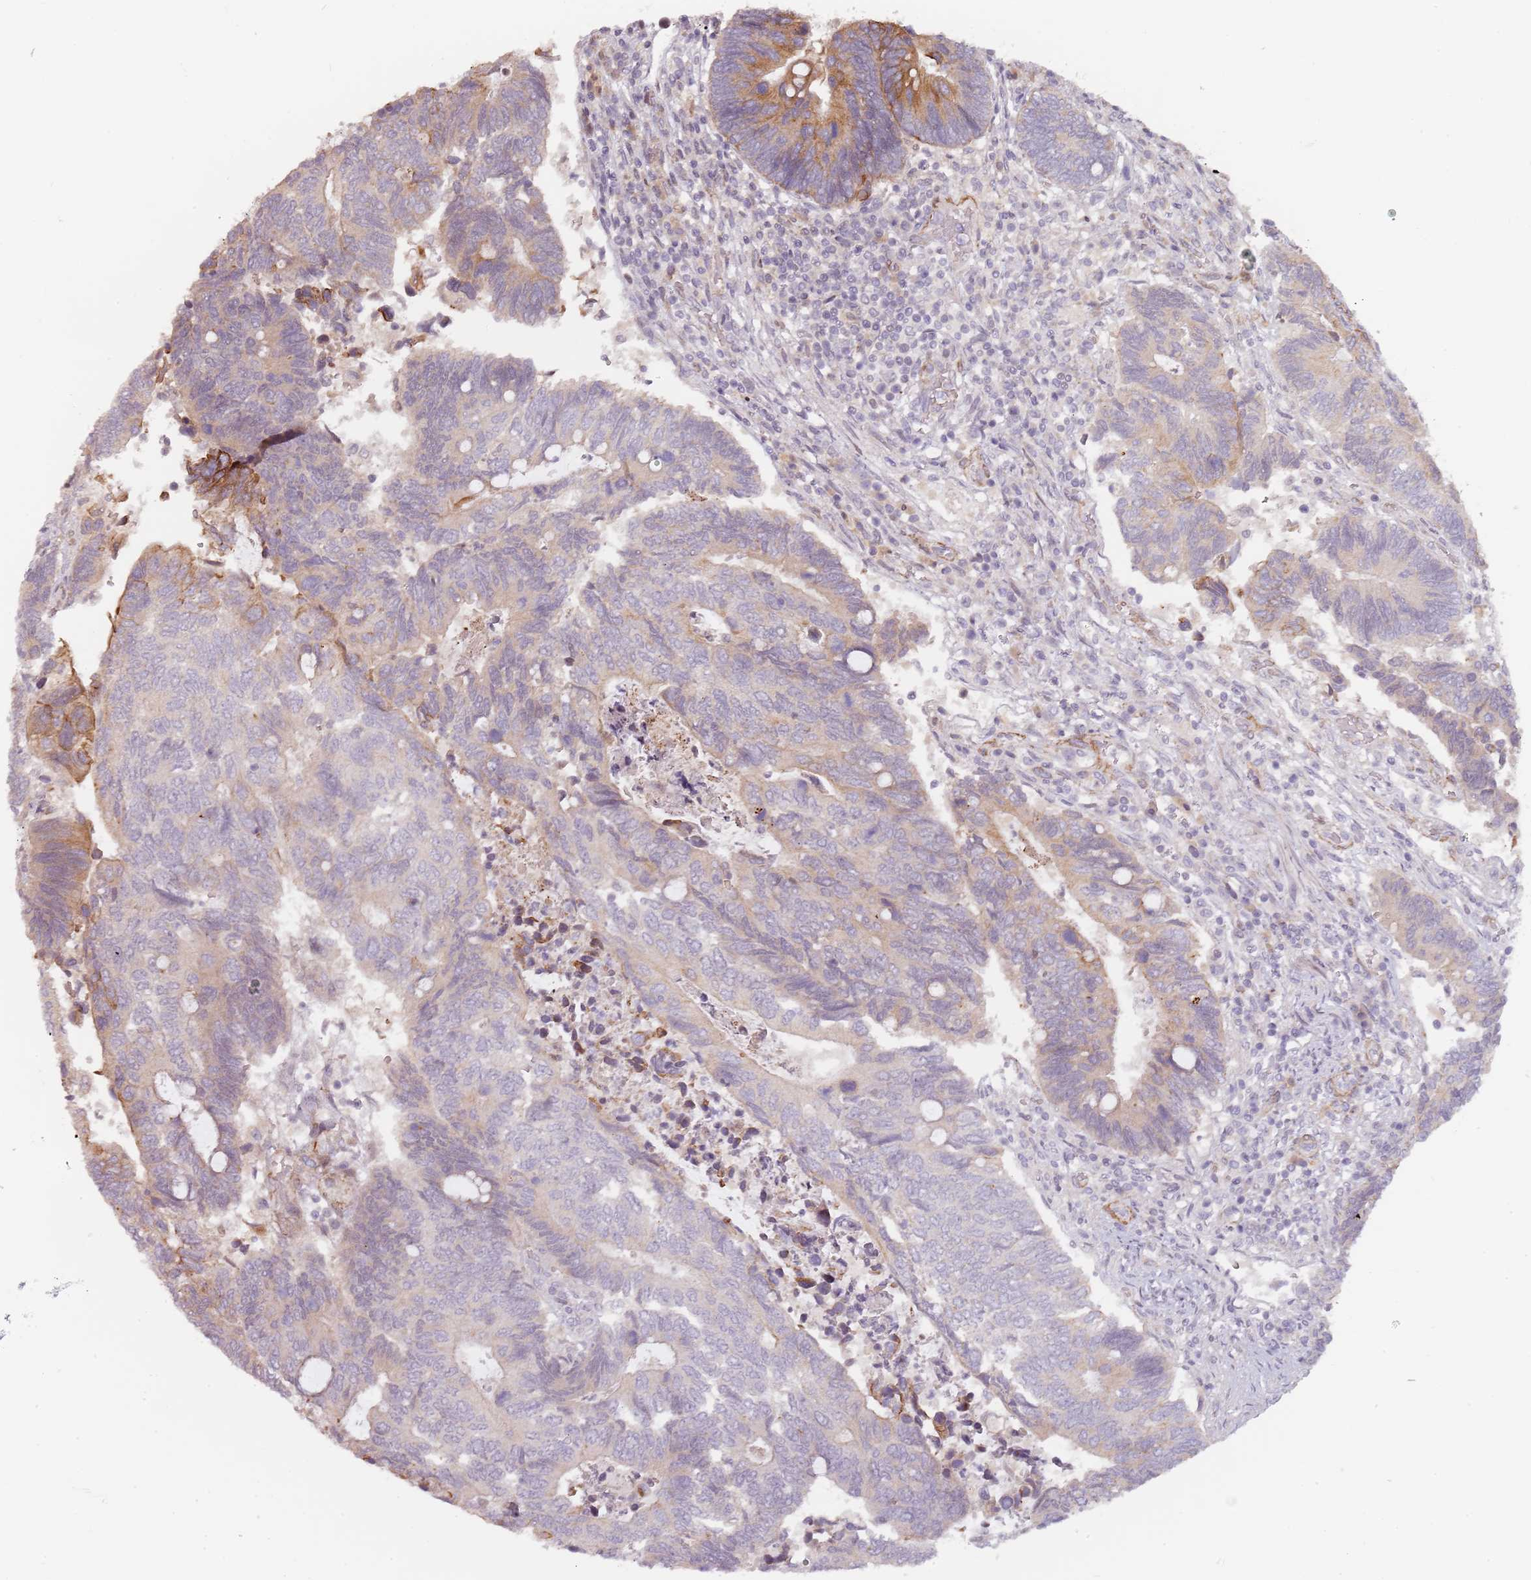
{"staining": {"intensity": "moderate", "quantity": "<25%", "location": "cytoplasmic/membranous"}, "tissue": "colorectal cancer", "cell_type": "Tumor cells", "image_type": "cancer", "snomed": [{"axis": "morphology", "description": "Adenocarcinoma, NOS"}, {"axis": "topography", "description": "Colon"}], "caption": "Immunohistochemical staining of human colorectal cancer displays low levels of moderate cytoplasmic/membranous positivity in about <25% of tumor cells.", "gene": "RPS6KA2", "patient": {"sex": "male", "age": 87}}